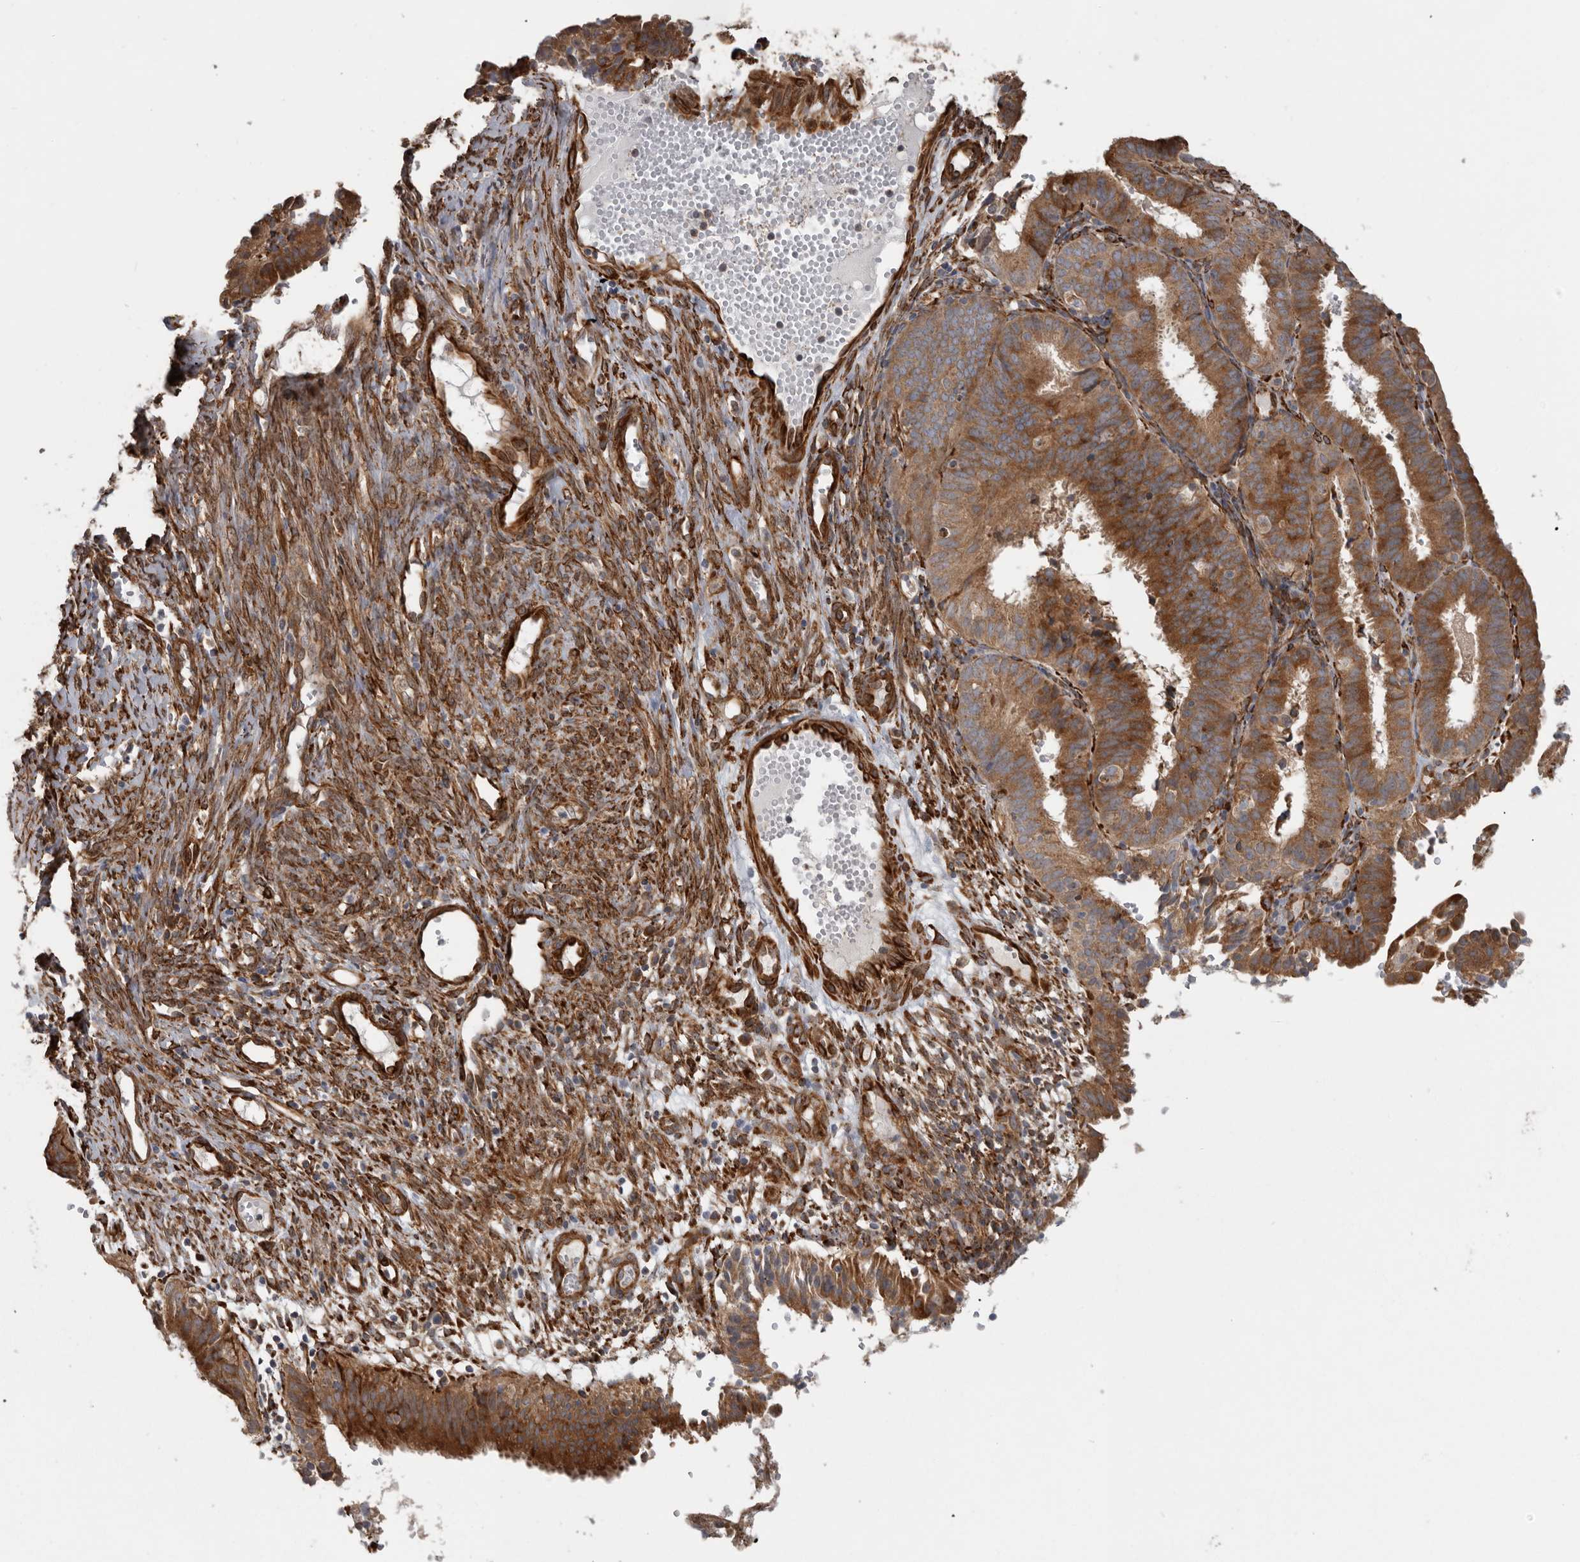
{"staining": {"intensity": "moderate", "quantity": ">75%", "location": "cytoplasmic/membranous"}, "tissue": "endometrial cancer", "cell_type": "Tumor cells", "image_type": "cancer", "snomed": [{"axis": "morphology", "description": "Adenocarcinoma, NOS"}, {"axis": "topography", "description": "Endometrium"}], "caption": "Human endometrial adenocarcinoma stained with a protein marker displays moderate staining in tumor cells.", "gene": "CEP350", "patient": {"sex": "female", "age": 51}}